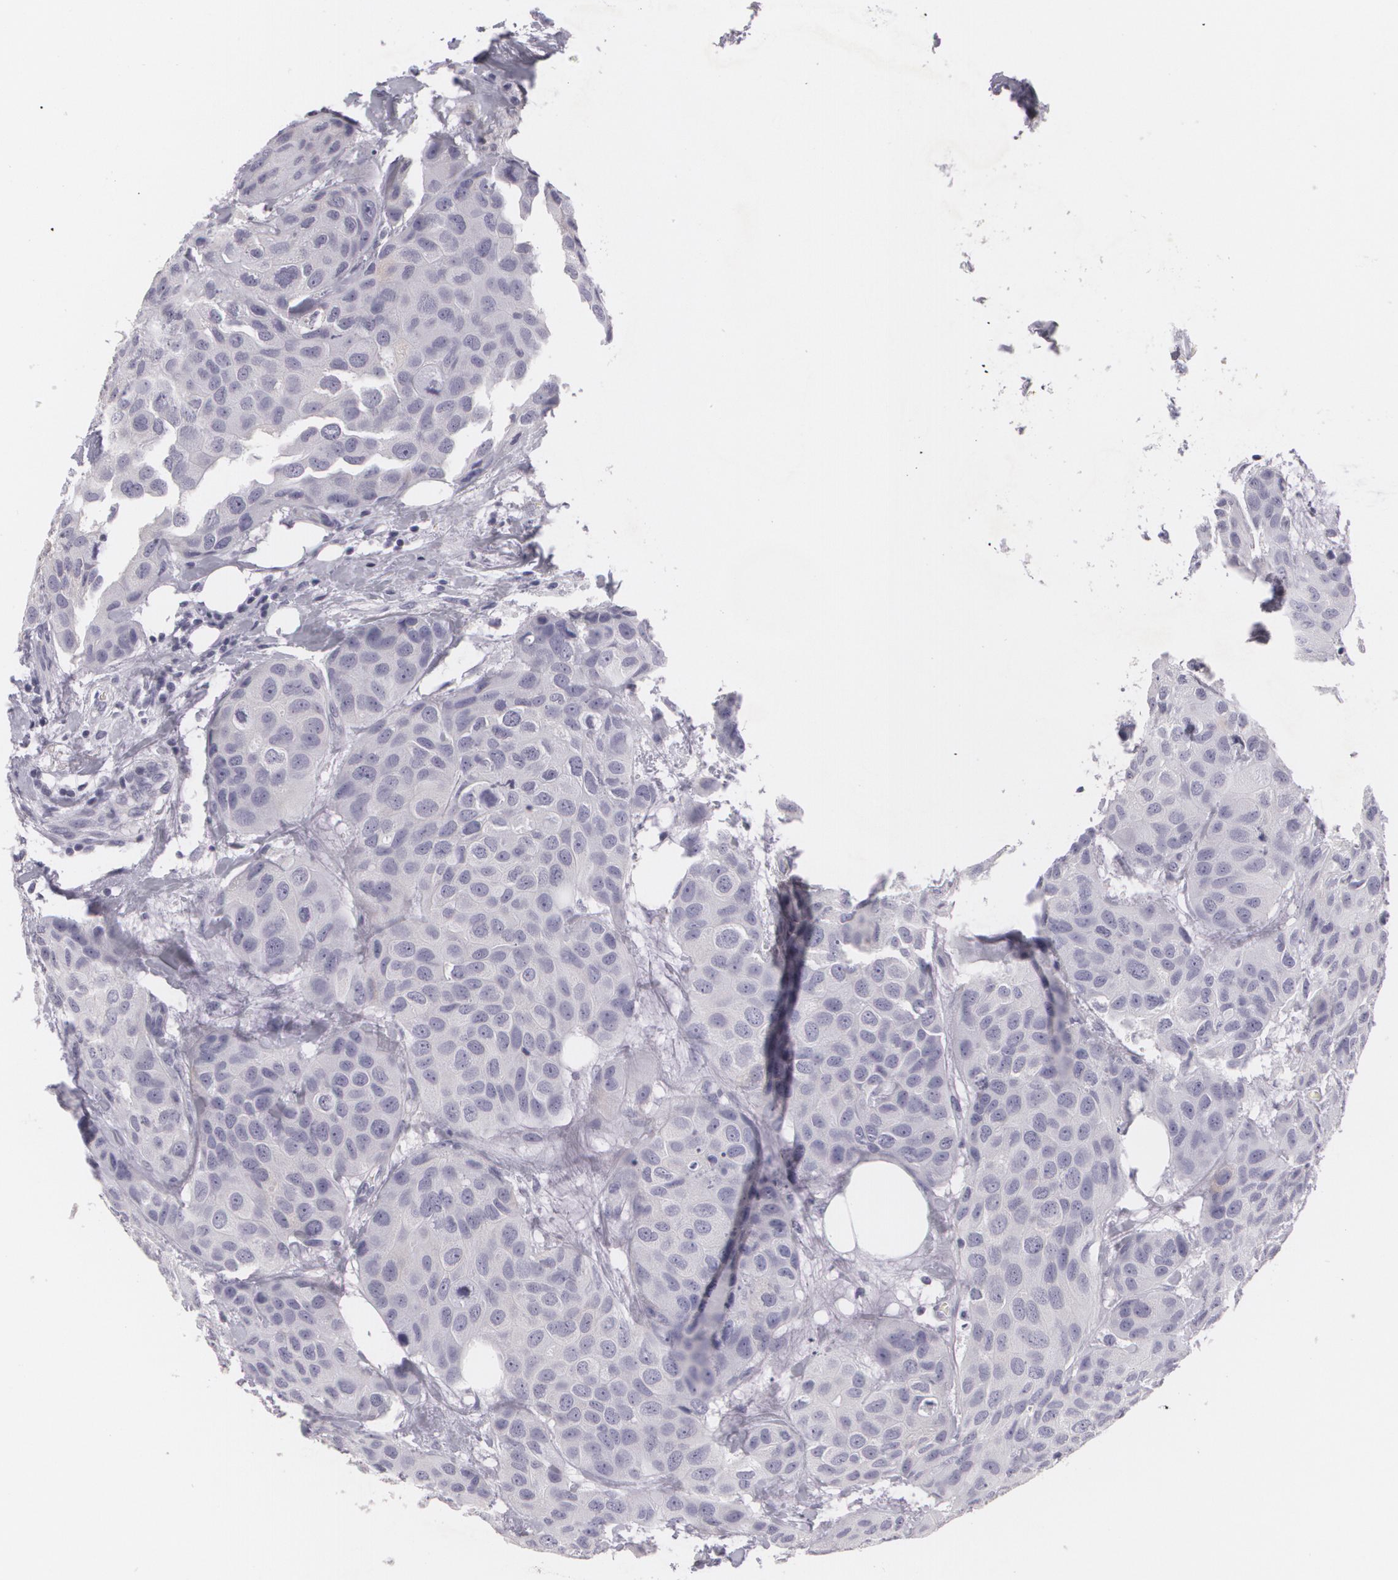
{"staining": {"intensity": "negative", "quantity": "none", "location": "none"}, "tissue": "breast cancer", "cell_type": "Tumor cells", "image_type": "cancer", "snomed": [{"axis": "morphology", "description": "Duct carcinoma"}, {"axis": "topography", "description": "Breast"}], "caption": "The photomicrograph demonstrates no significant expression in tumor cells of breast cancer (invasive ductal carcinoma). The staining was performed using DAB to visualize the protein expression in brown, while the nuclei were stained in blue with hematoxylin (Magnification: 20x).", "gene": "MAP2", "patient": {"sex": "female", "age": 68}}